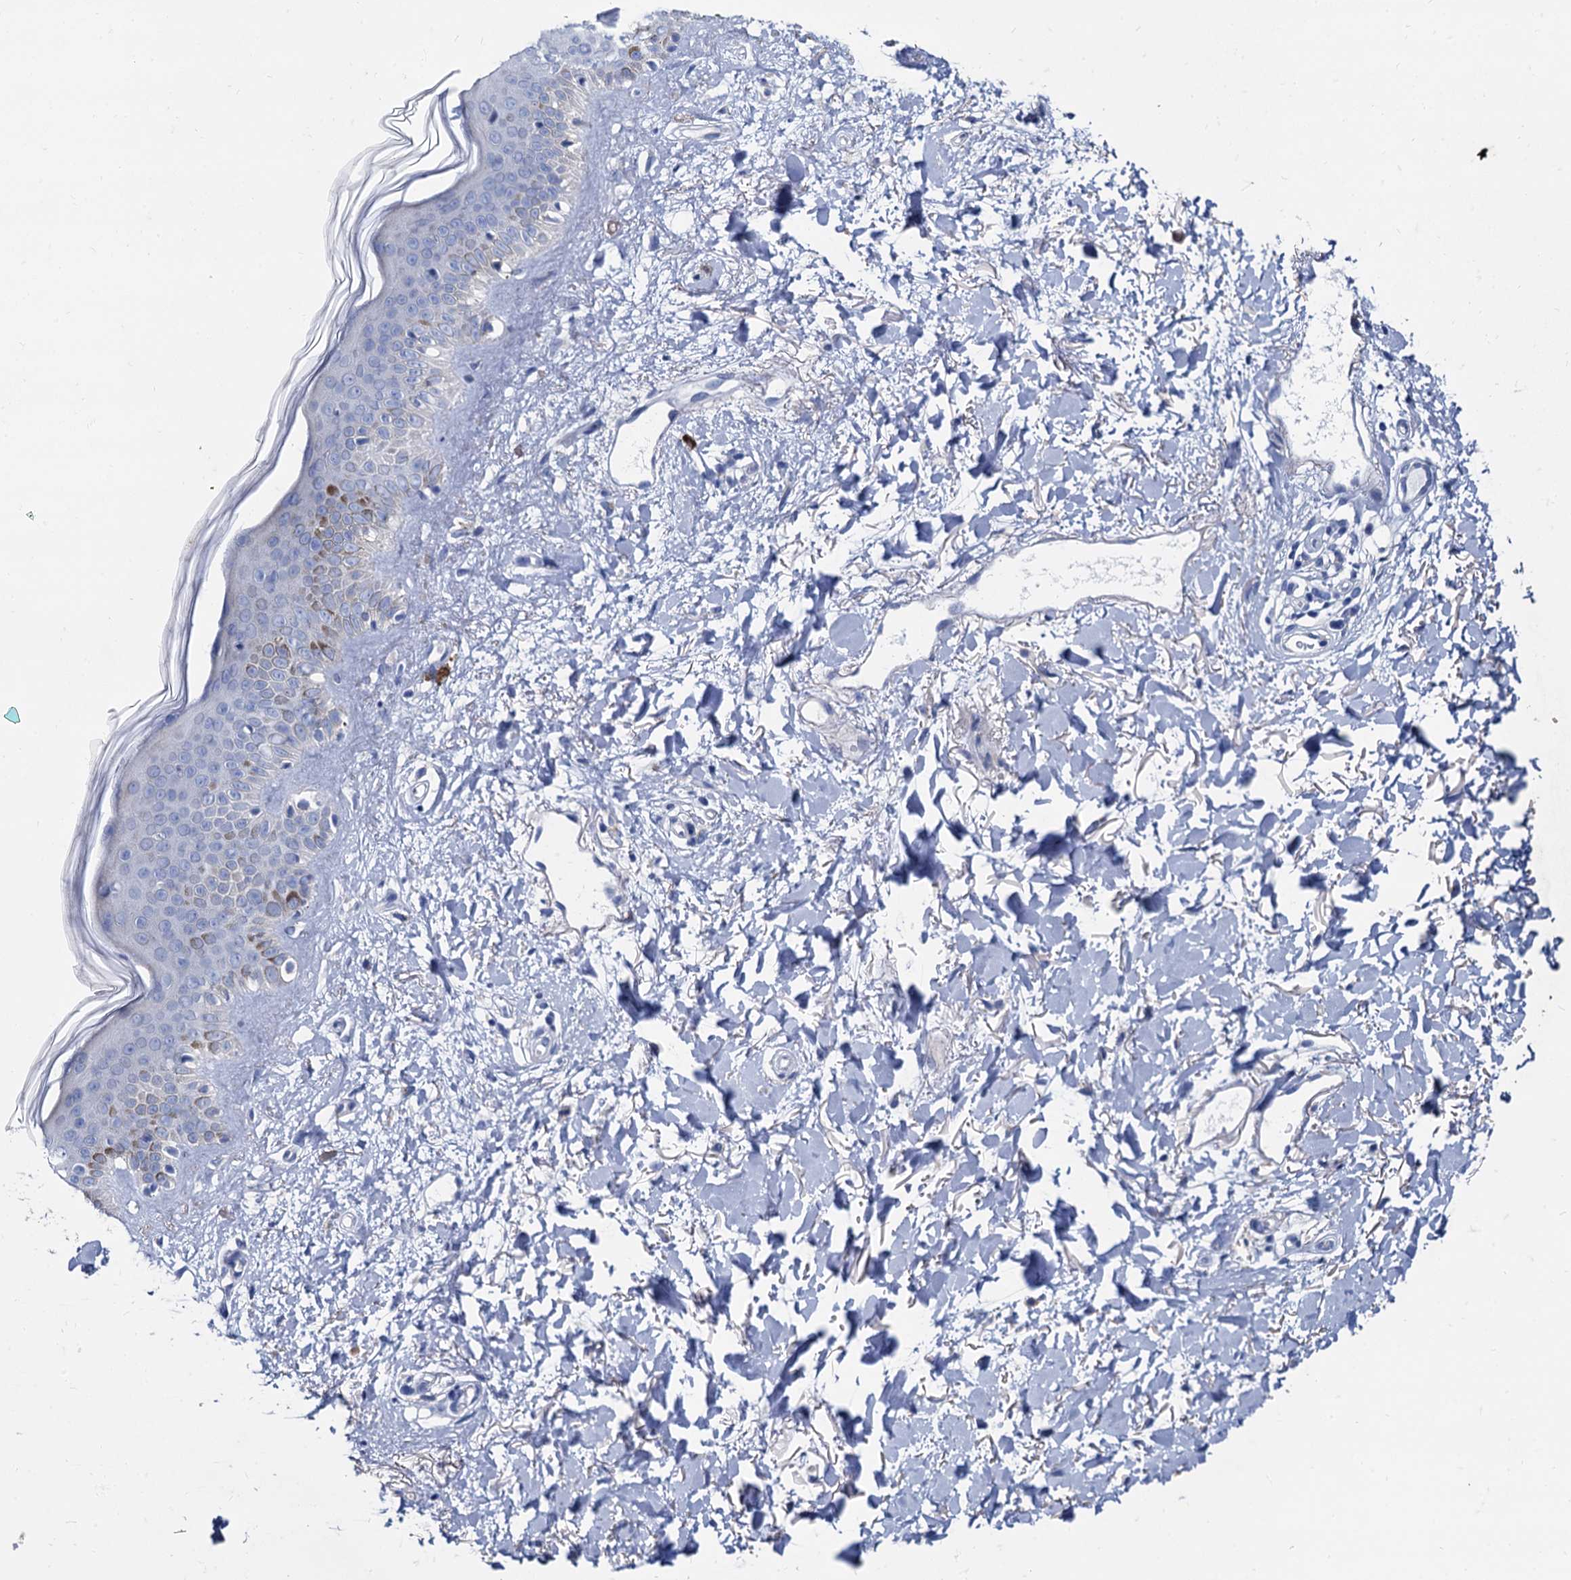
{"staining": {"intensity": "negative", "quantity": "none", "location": "none"}, "tissue": "skin", "cell_type": "Fibroblasts", "image_type": "normal", "snomed": [{"axis": "morphology", "description": "Normal tissue, NOS"}, {"axis": "topography", "description": "Skin"}], "caption": "Fibroblasts are negative for brown protein staining in unremarkable skin. (Brightfield microscopy of DAB (3,3'-diaminobenzidine) IHC at high magnification).", "gene": "FOXR2", "patient": {"sex": "female", "age": 58}}